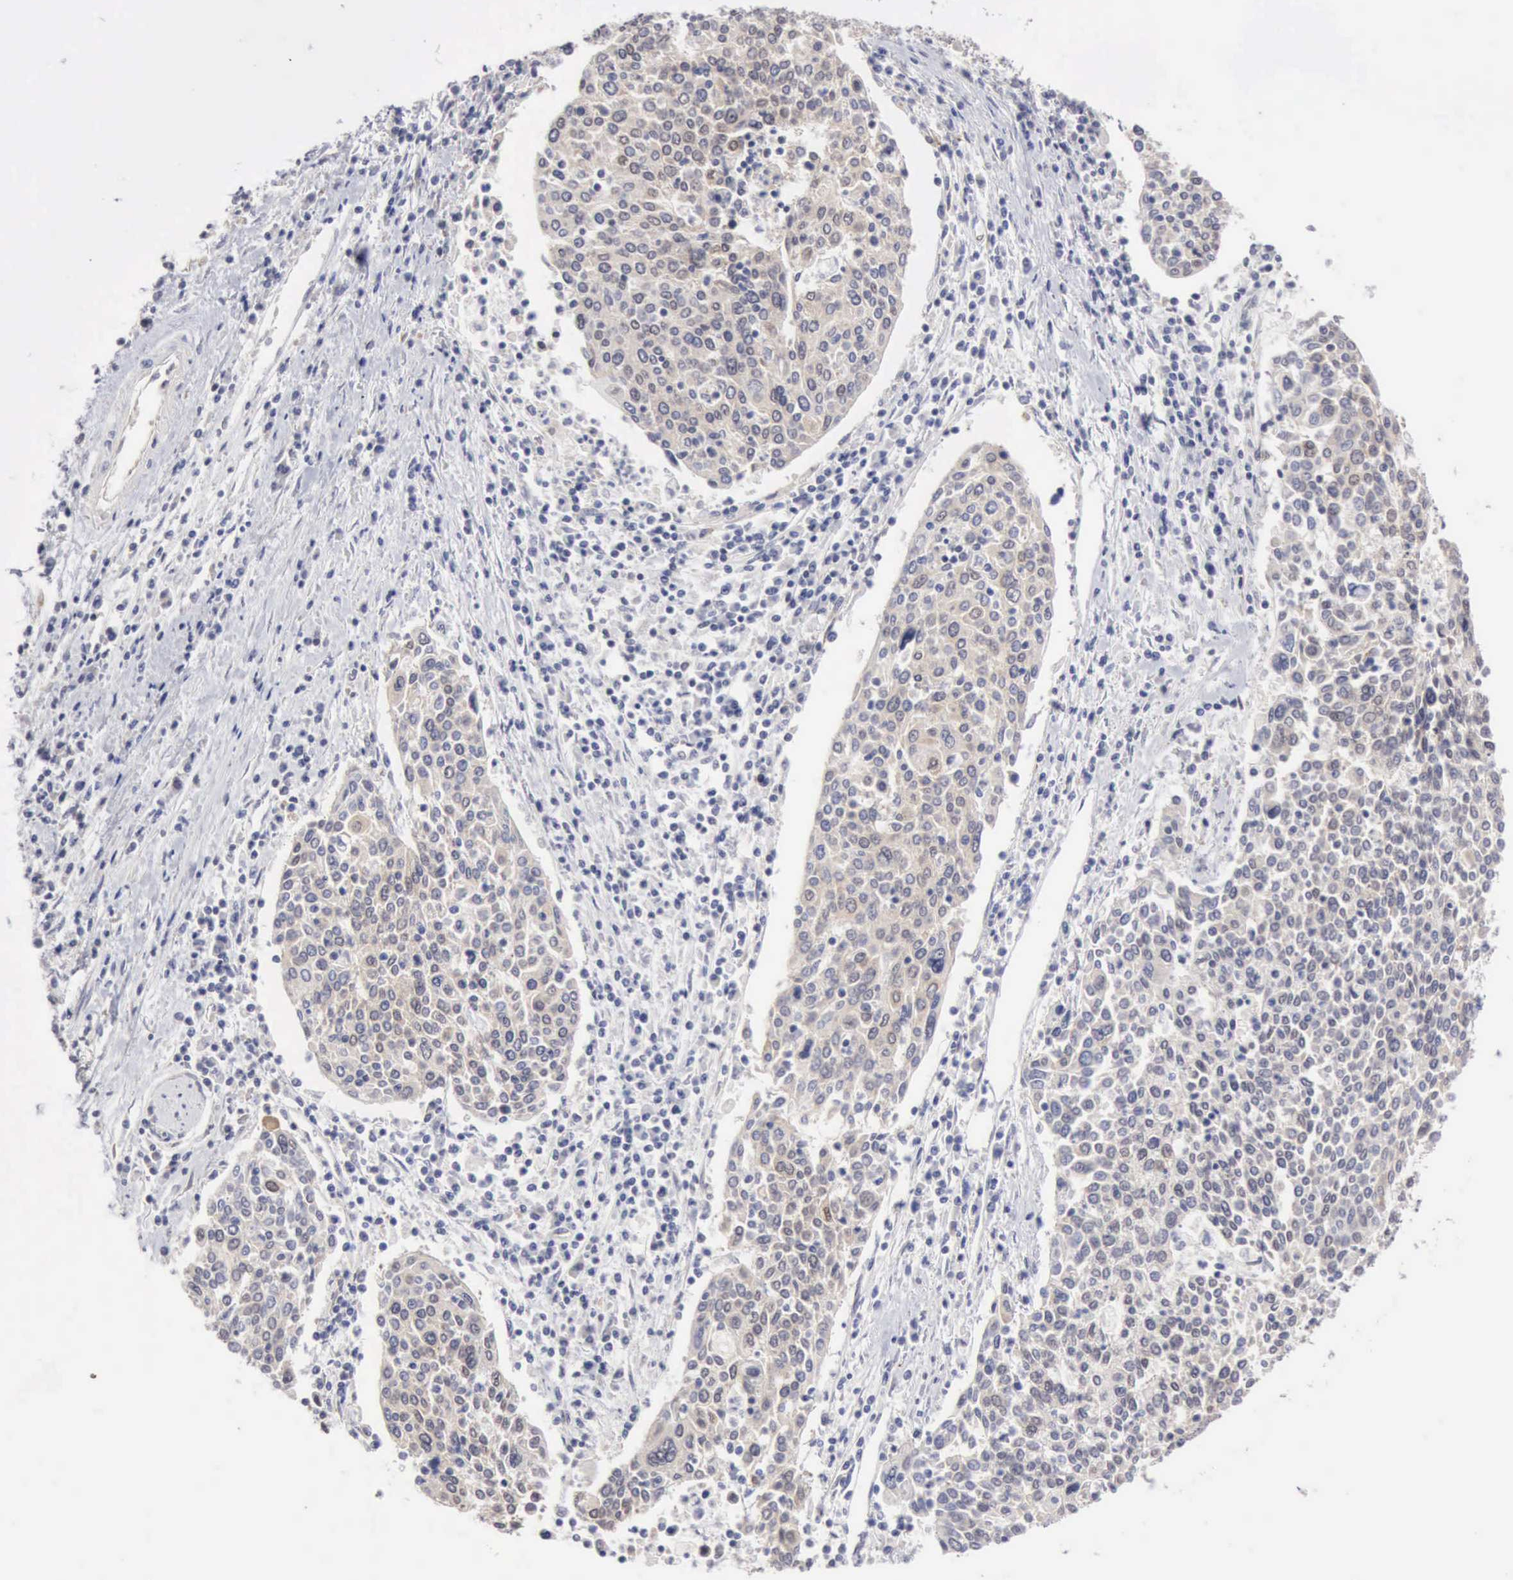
{"staining": {"intensity": "weak", "quantity": ">75%", "location": "cytoplasmic/membranous"}, "tissue": "cervical cancer", "cell_type": "Tumor cells", "image_type": "cancer", "snomed": [{"axis": "morphology", "description": "Squamous cell carcinoma, NOS"}, {"axis": "topography", "description": "Cervix"}], "caption": "Squamous cell carcinoma (cervical) stained for a protein (brown) shows weak cytoplasmic/membranous positive expression in about >75% of tumor cells.", "gene": "PTGR2", "patient": {"sex": "female", "age": 40}}